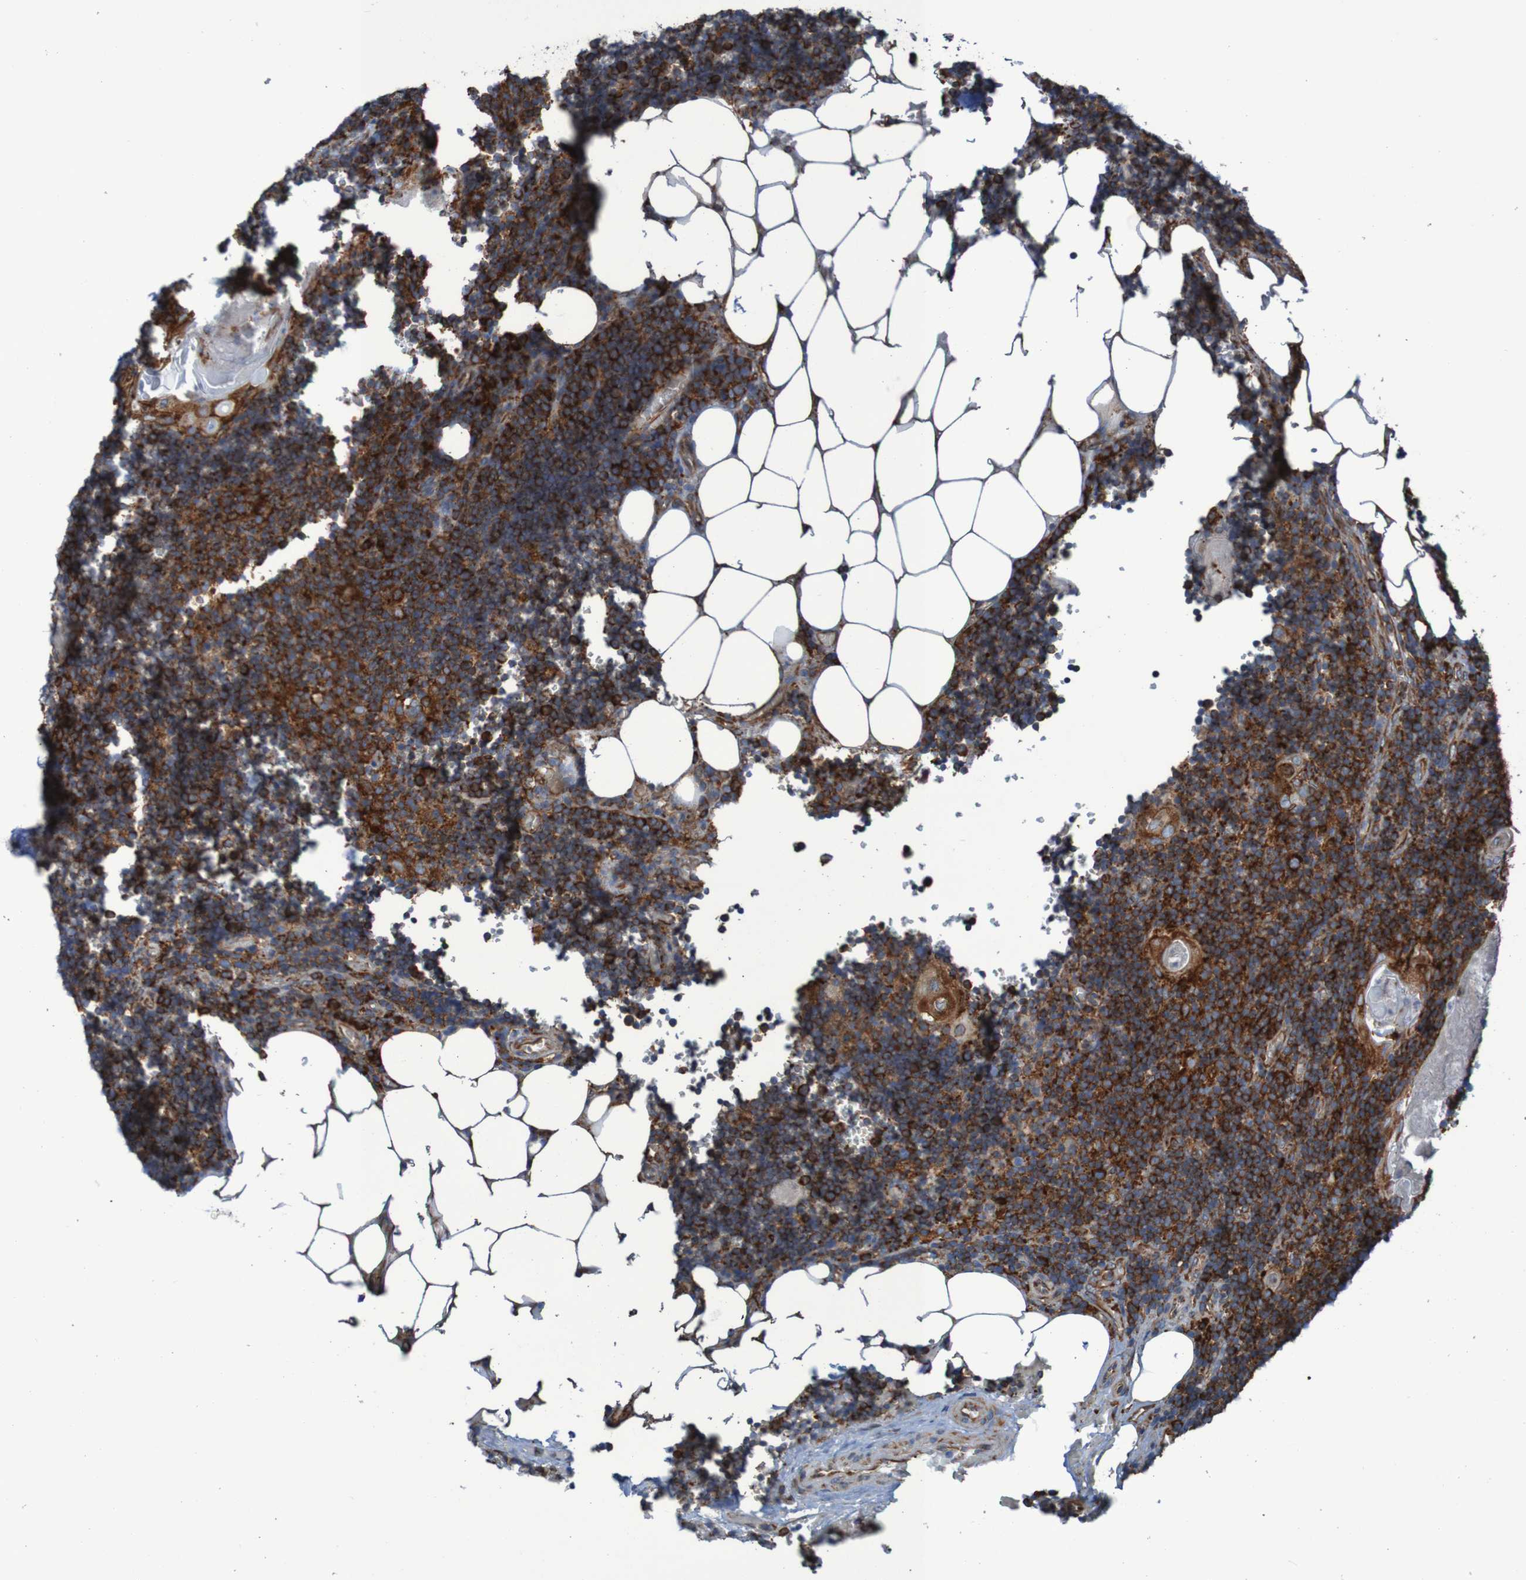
{"staining": {"intensity": "strong", "quantity": ">75%", "location": "cytoplasmic/membranous"}, "tissue": "lymph node", "cell_type": "Germinal center cells", "image_type": "normal", "snomed": [{"axis": "morphology", "description": "Normal tissue, NOS"}, {"axis": "topography", "description": "Lymph node"}], "caption": "Protein positivity by immunohistochemistry exhibits strong cytoplasmic/membranous staining in about >75% of germinal center cells in unremarkable lymph node.", "gene": "RPL10", "patient": {"sex": "male", "age": 33}}